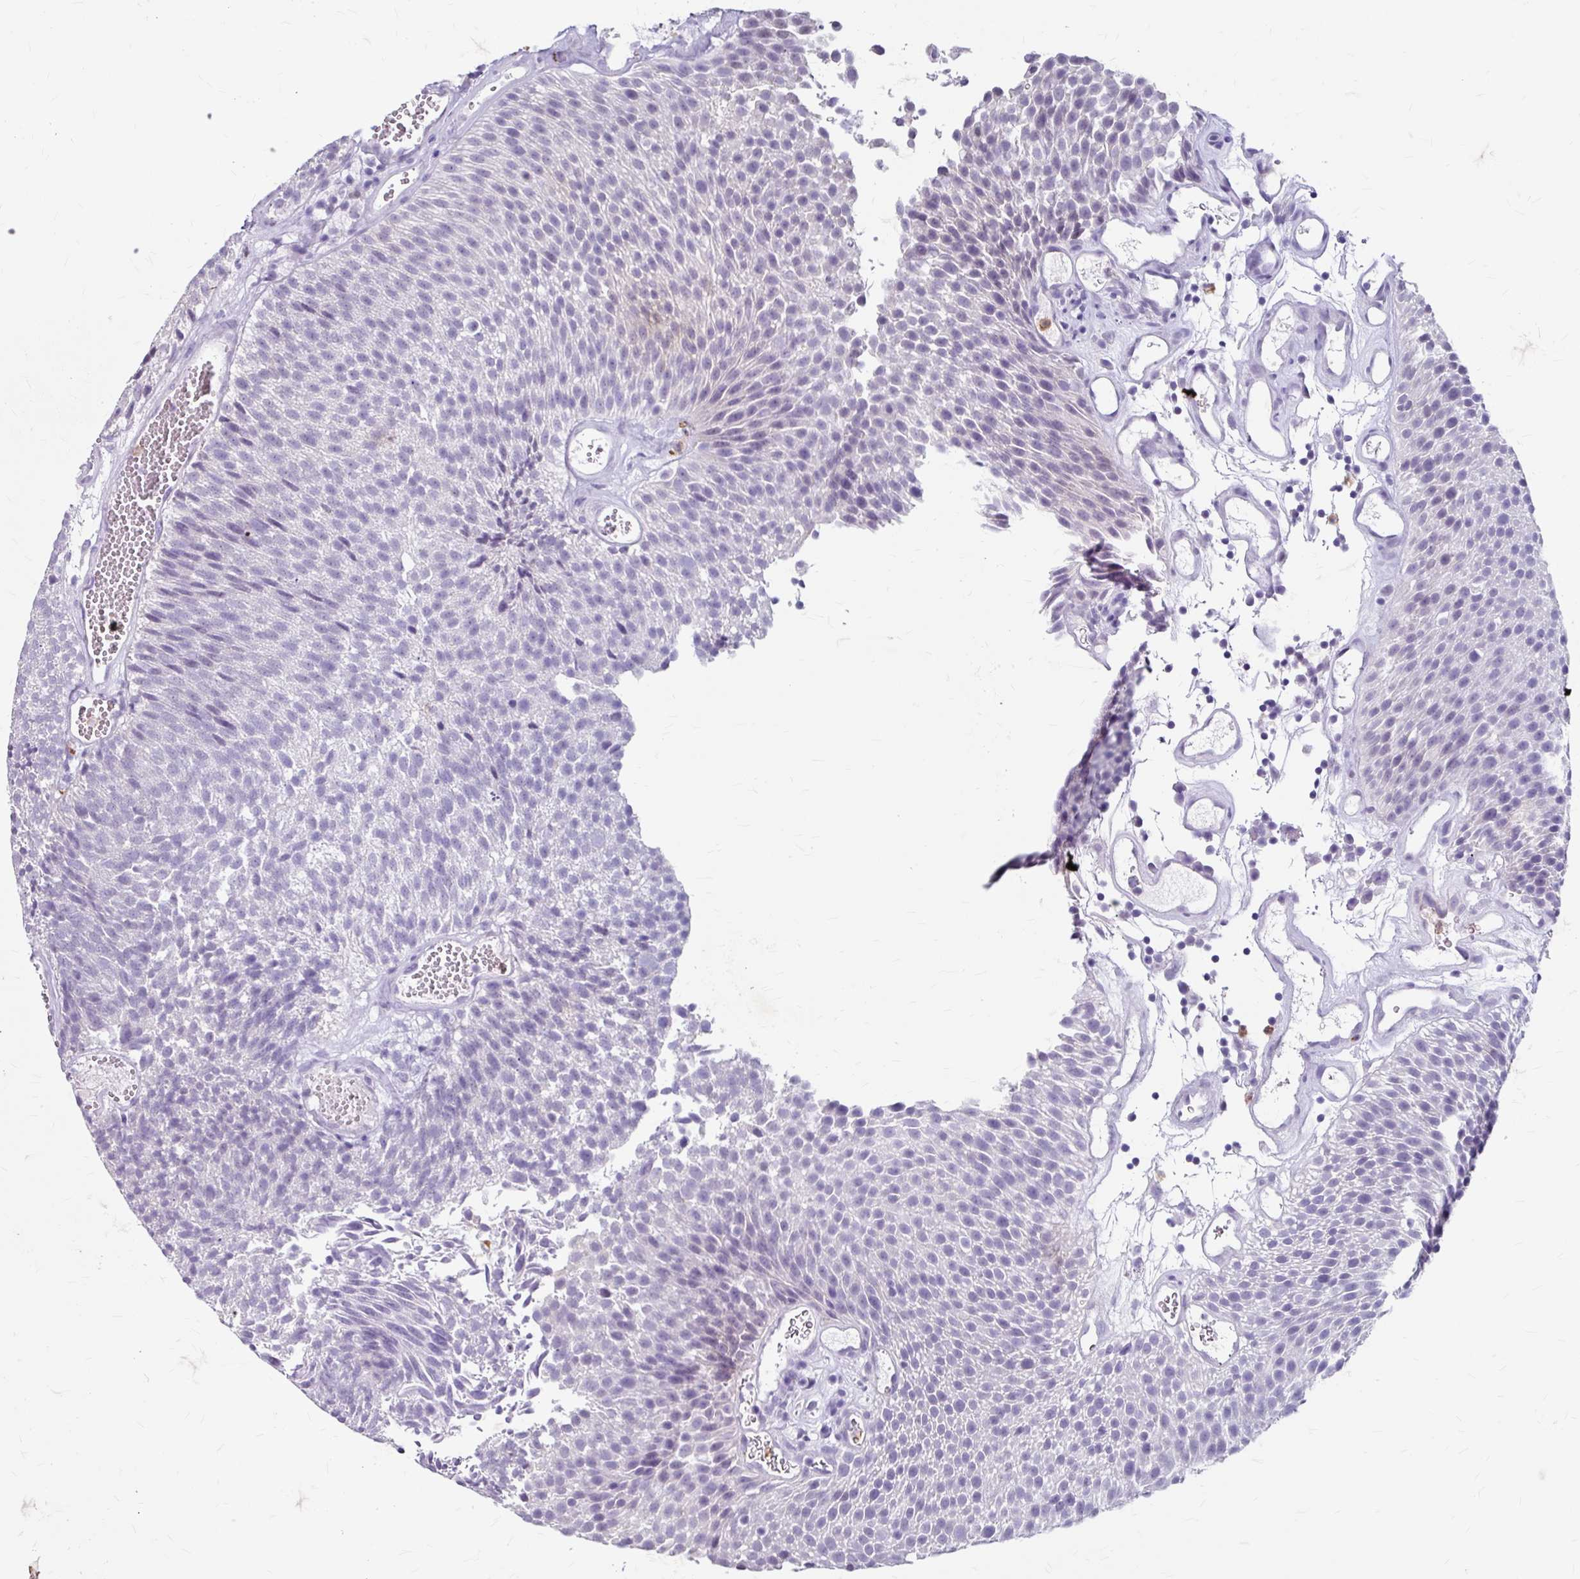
{"staining": {"intensity": "negative", "quantity": "none", "location": "none"}, "tissue": "urothelial cancer", "cell_type": "Tumor cells", "image_type": "cancer", "snomed": [{"axis": "morphology", "description": "Urothelial carcinoma, Low grade"}, {"axis": "topography", "description": "Urinary bladder"}], "caption": "Tumor cells show no significant expression in low-grade urothelial carcinoma.", "gene": "ANKRD1", "patient": {"sex": "female", "age": 79}}